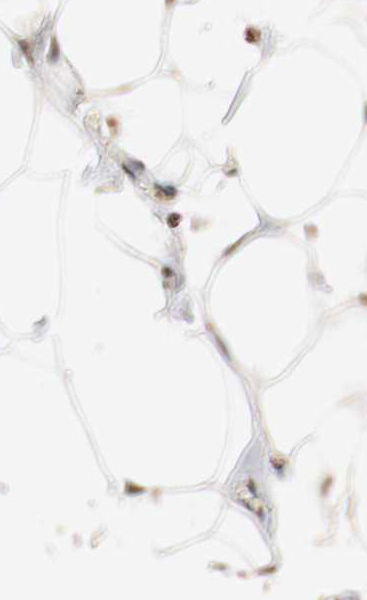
{"staining": {"intensity": "moderate", "quantity": ">75%", "location": "cytoplasmic/membranous,nuclear"}, "tissue": "adipose tissue", "cell_type": "Adipocytes", "image_type": "normal", "snomed": [{"axis": "morphology", "description": "Normal tissue, NOS"}, {"axis": "topography", "description": "Breast"}, {"axis": "topography", "description": "Soft tissue"}], "caption": "IHC (DAB (3,3'-diaminobenzidine)) staining of unremarkable human adipose tissue exhibits moderate cytoplasmic/membranous,nuclear protein expression in approximately >75% of adipocytes. (brown staining indicates protein expression, while blue staining denotes nuclei).", "gene": "WASL", "patient": {"sex": "female", "age": 25}}